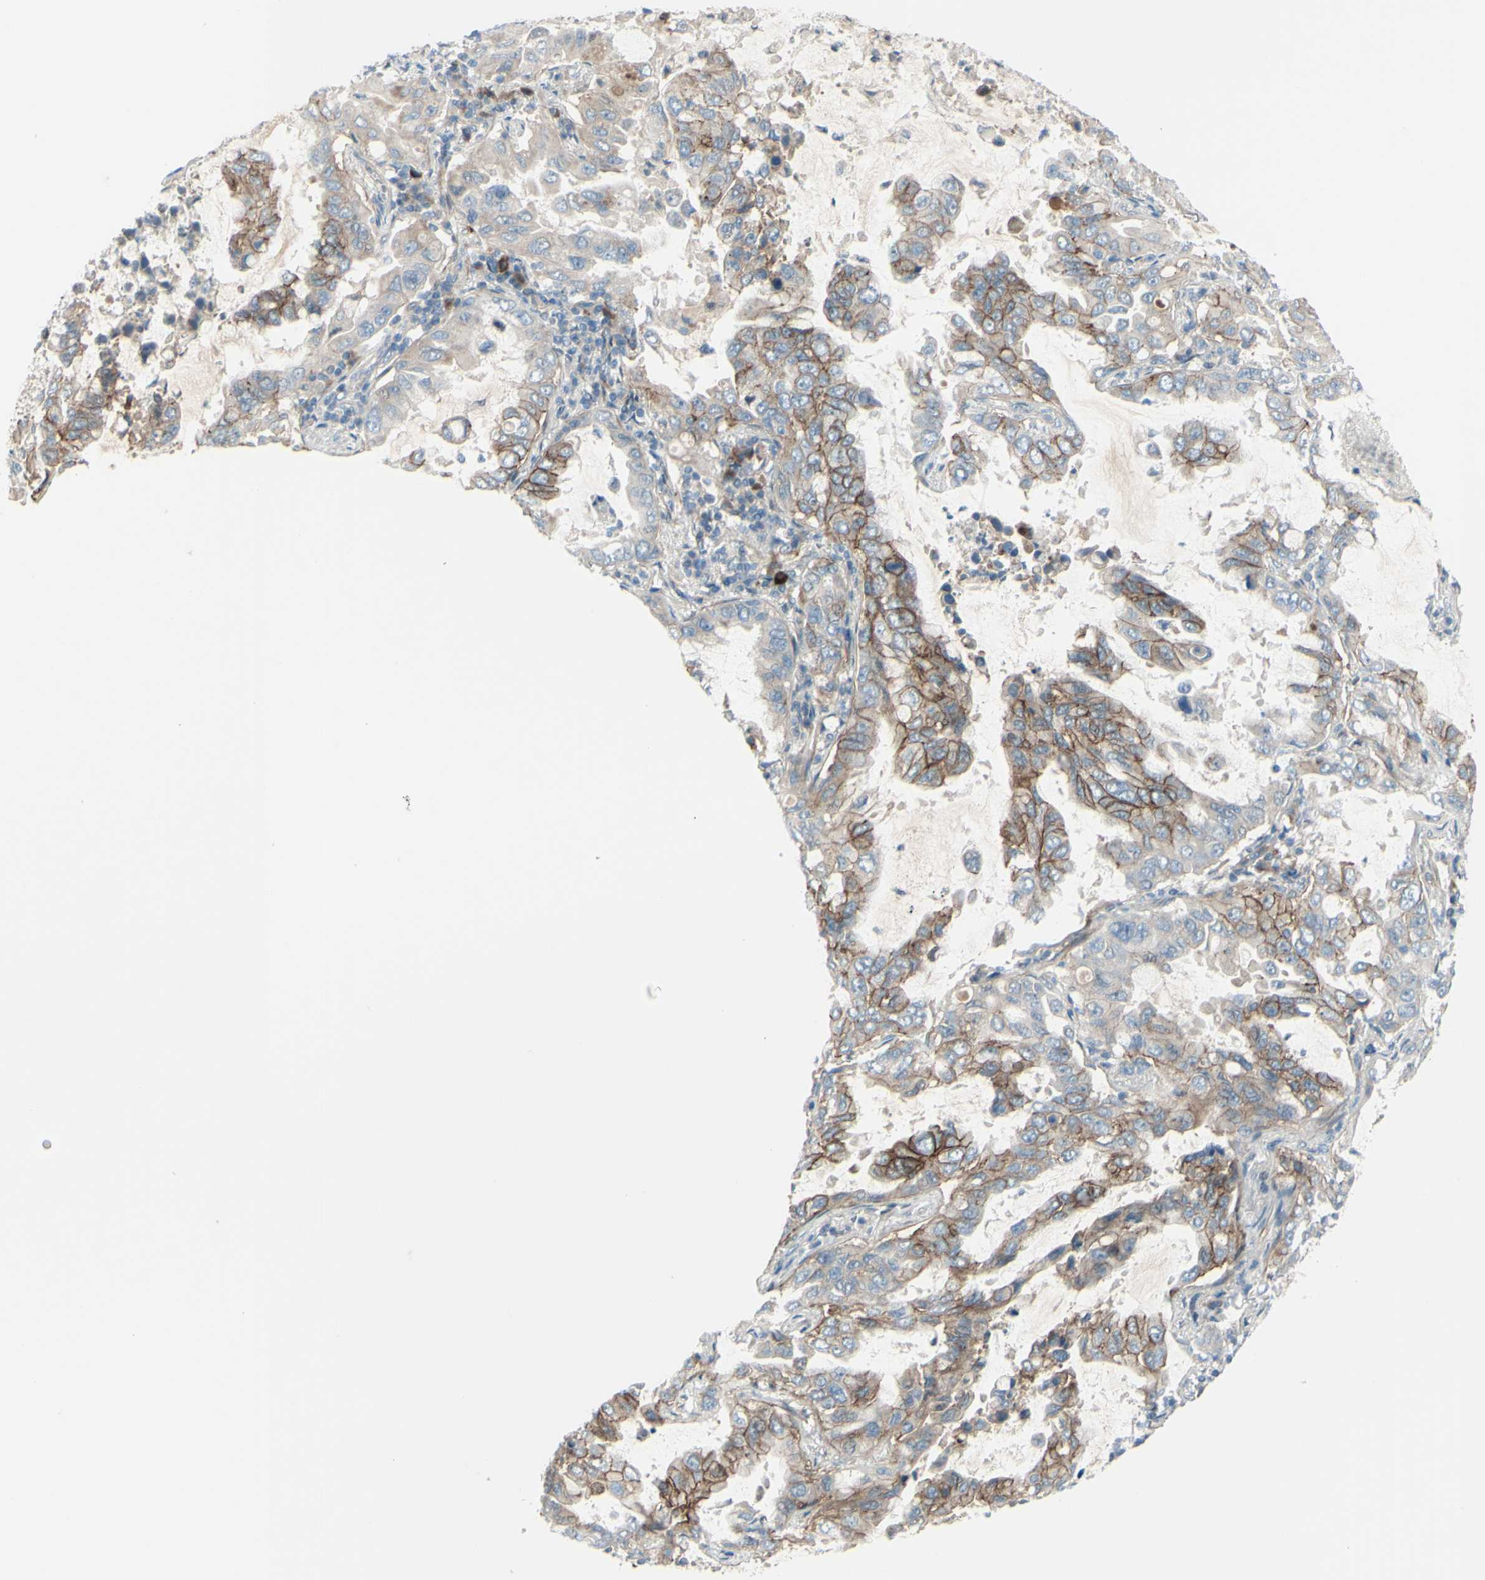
{"staining": {"intensity": "moderate", "quantity": "25%-75%", "location": "cytoplasmic/membranous"}, "tissue": "lung cancer", "cell_type": "Tumor cells", "image_type": "cancer", "snomed": [{"axis": "morphology", "description": "Adenocarcinoma, NOS"}, {"axis": "topography", "description": "Lung"}], "caption": "Brown immunohistochemical staining in lung cancer (adenocarcinoma) shows moderate cytoplasmic/membranous expression in about 25%-75% of tumor cells.", "gene": "LRRK1", "patient": {"sex": "male", "age": 64}}